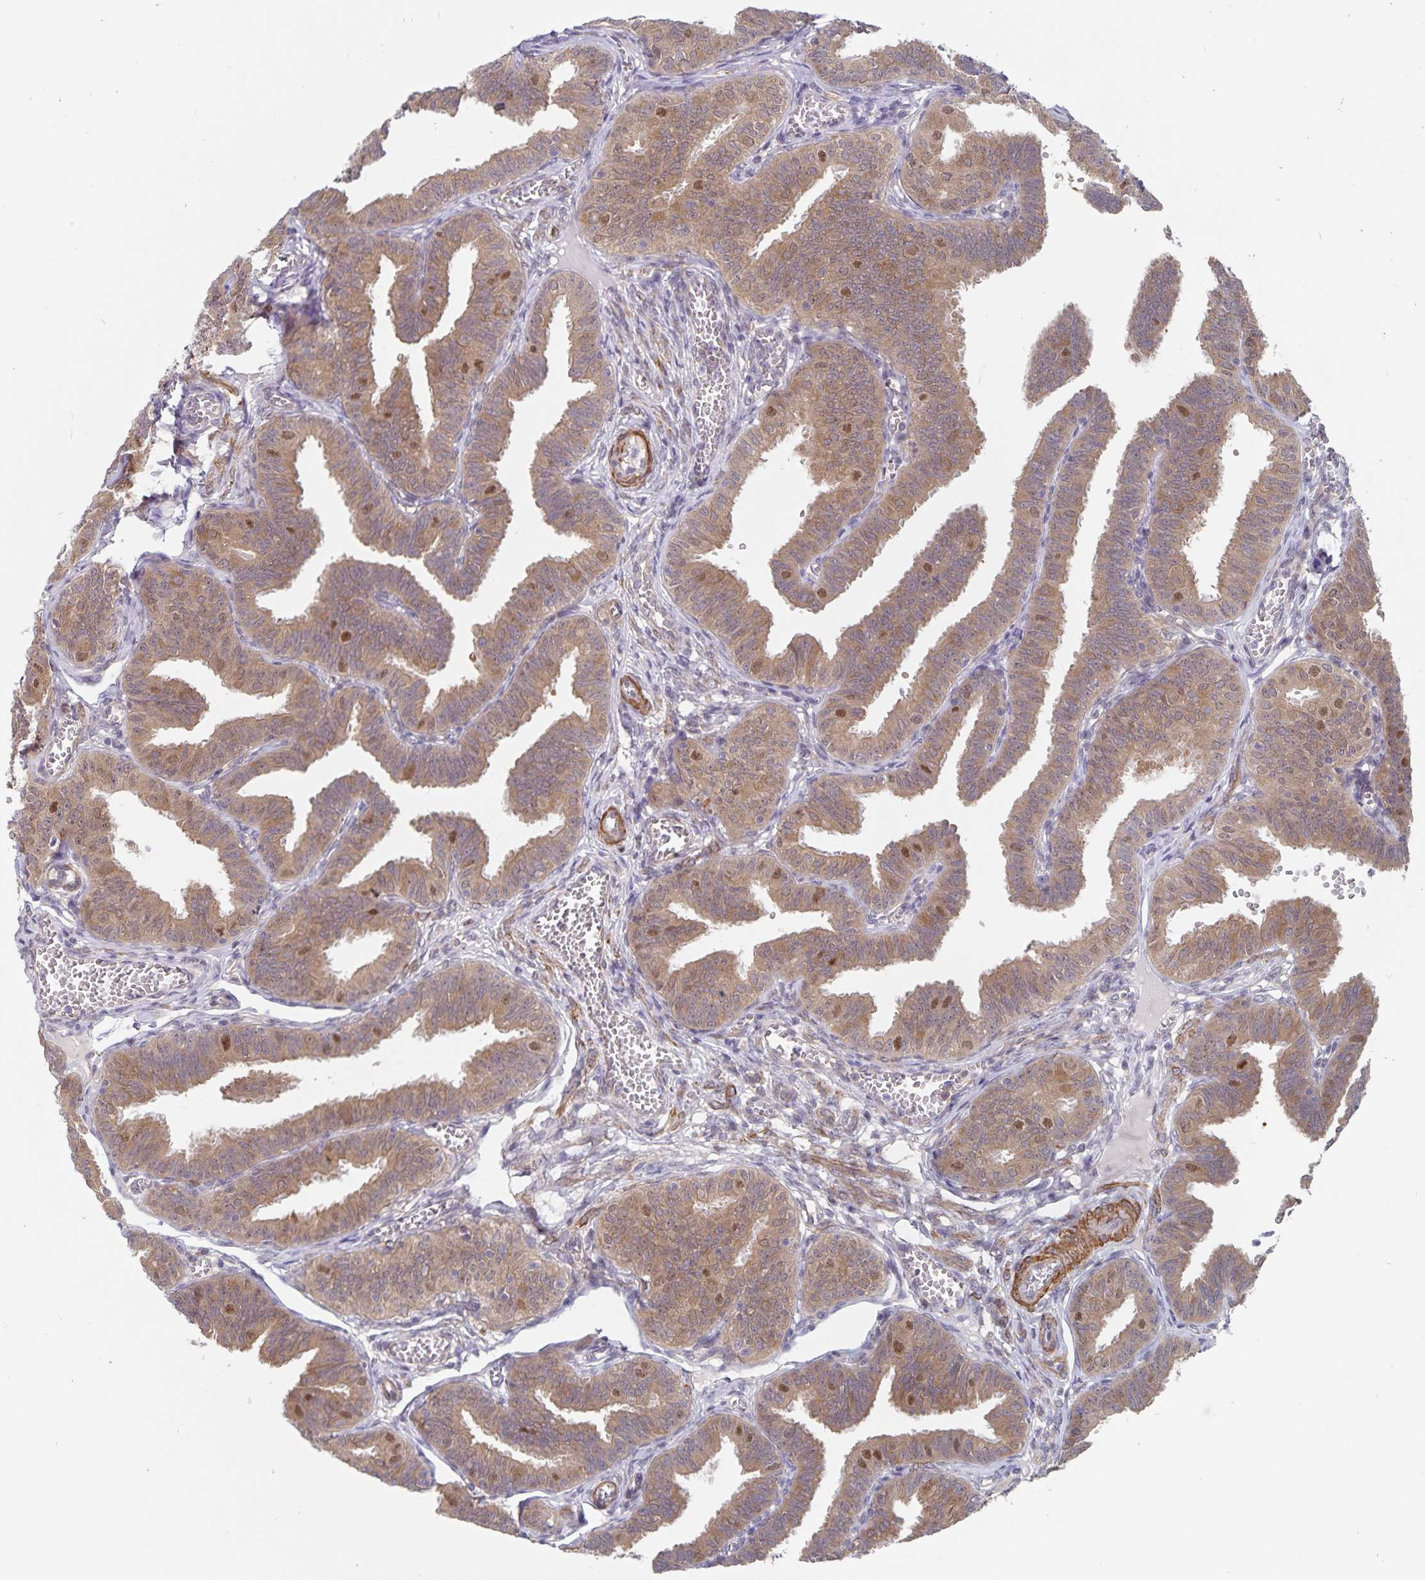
{"staining": {"intensity": "moderate", "quantity": ">75%", "location": "cytoplasmic/membranous,nuclear"}, "tissue": "fallopian tube", "cell_type": "Glandular cells", "image_type": "normal", "snomed": [{"axis": "morphology", "description": "Normal tissue, NOS"}, {"axis": "topography", "description": "Fallopian tube"}], "caption": "Immunohistochemical staining of unremarkable human fallopian tube reveals >75% levels of moderate cytoplasmic/membranous,nuclear protein positivity in about >75% of glandular cells. The staining was performed using DAB to visualize the protein expression in brown, while the nuclei were stained in blue with hematoxylin (Magnification: 20x).", "gene": "BAG6", "patient": {"sex": "female", "age": 25}}